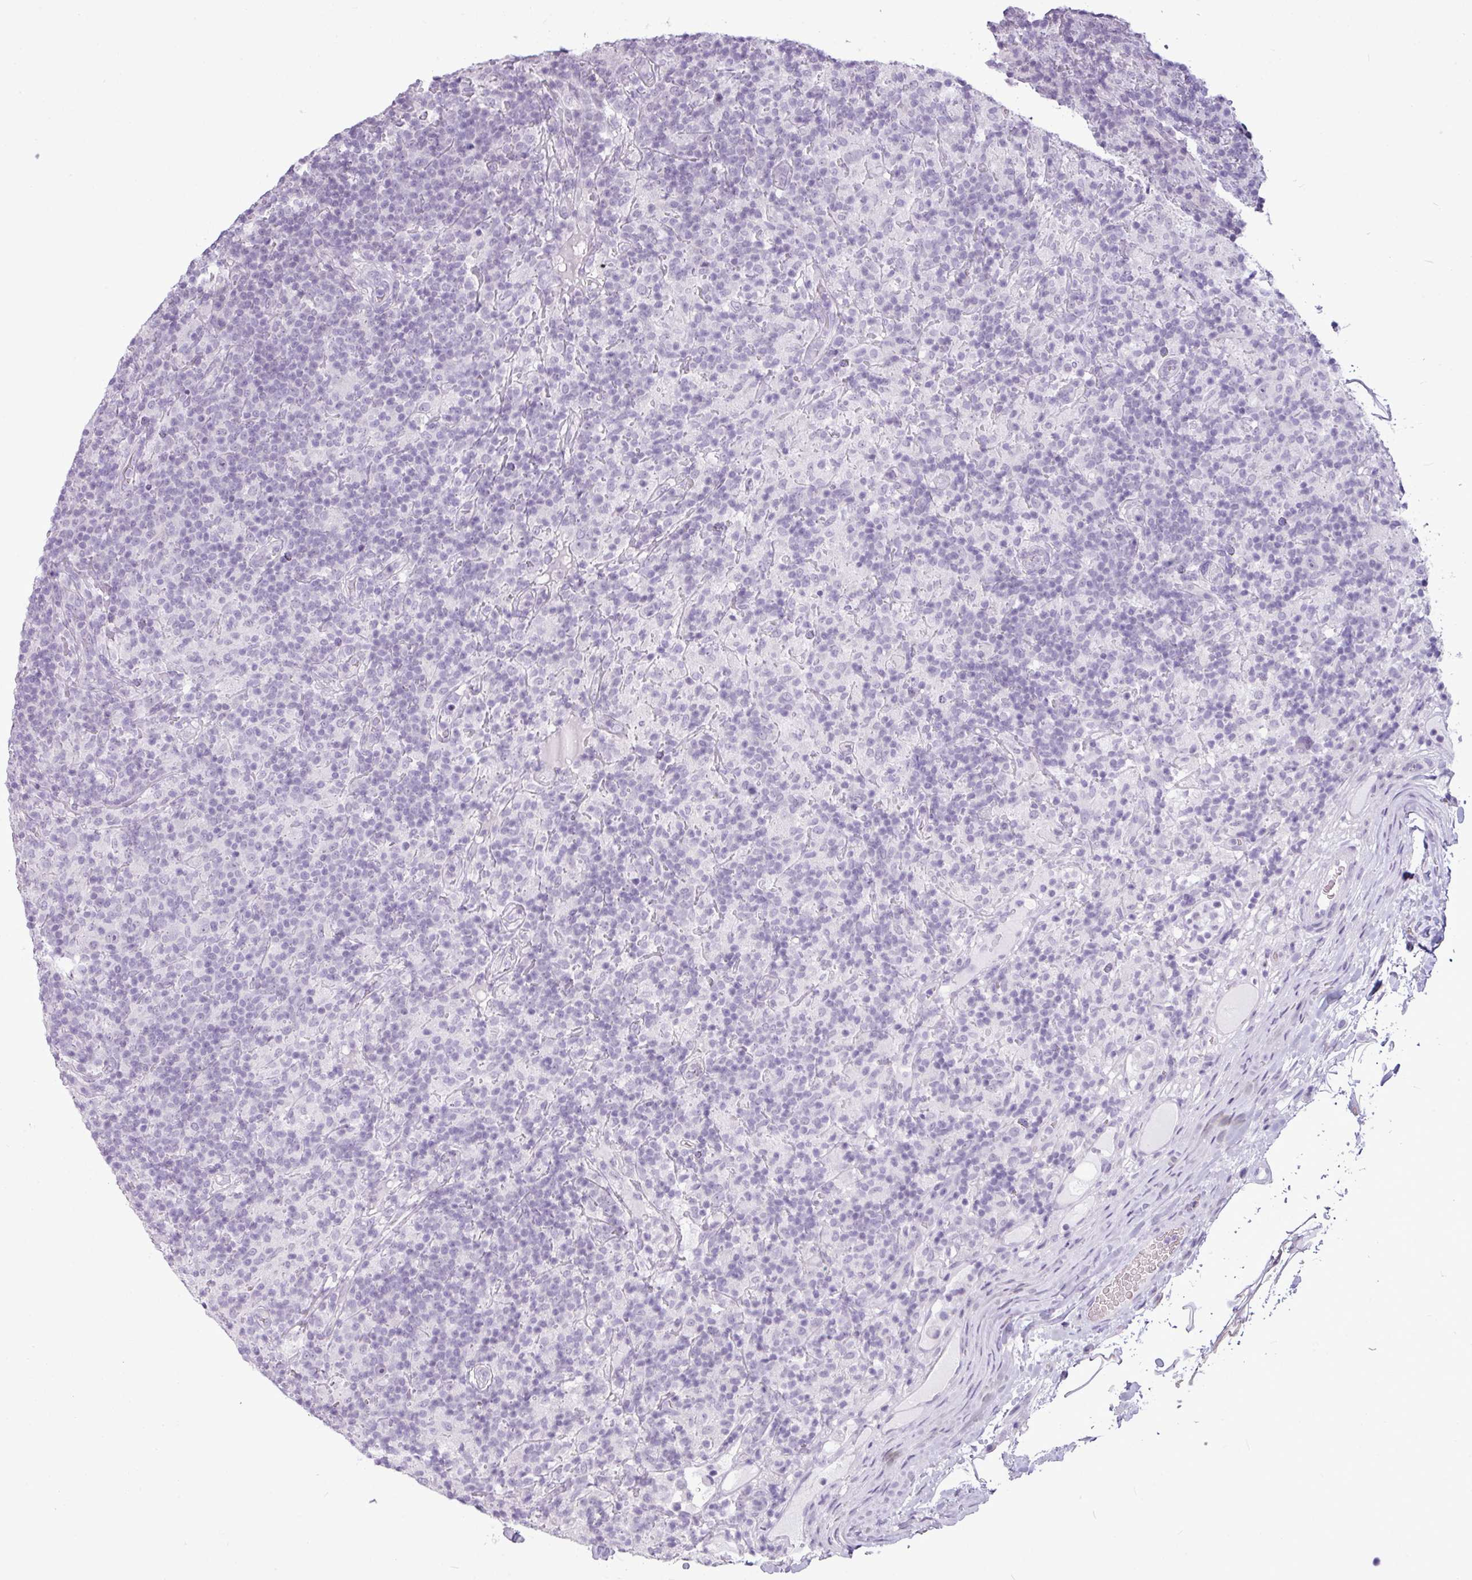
{"staining": {"intensity": "negative", "quantity": "none", "location": "none"}, "tissue": "lymphoma", "cell_type": "Tumor cells", "image_type": "cancer", "snomed": [{"axis": "morphology", "description": "Hodgkin's disease, NOS"}, {"axis": "topography", "description": "Lymph node"}], "caption": "Photomicrograph shows no protein positivity in tumor cells of lymphoma tissue.", "gene": "AMY2A", "patient": {"sex": "male", "age": 70}}